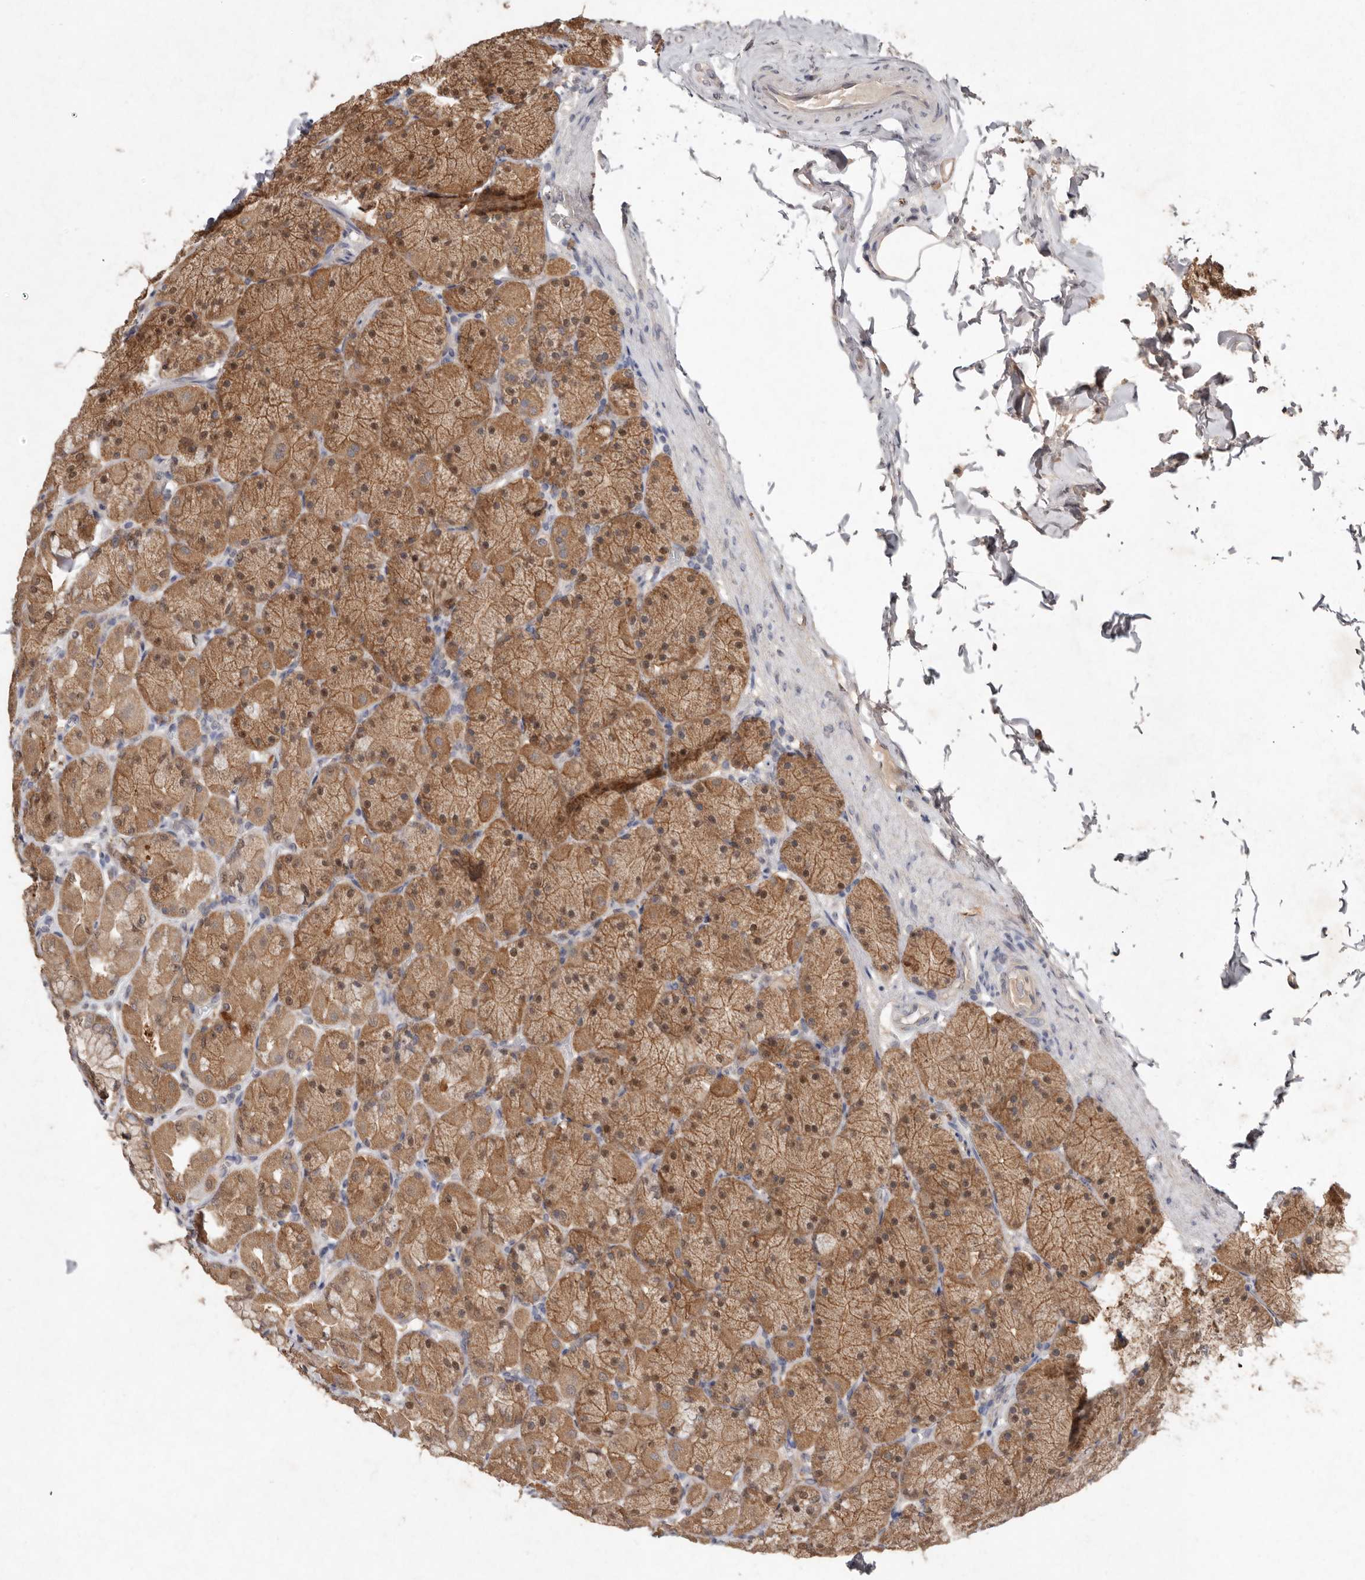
{"staining": {"intensity": "moderate", "quantity": ">75%", "location": "cytoplasmic/membranous"}, "tissue": "stomach", "cell_type": "Glandular cells", "image_type": "normal", "snomed": [{"axis": "morphology", "description": "Normal tissue, NOS"}, {"axis": "topography", "description": "Stomach, upper"}], "caption": "Immunohistochemical staining of benign stomach demonstrates moderate cytoplasmic/membranous protein expression in about >75% of glandular cells.", "gene": "EDEM1", "patient": {"sex": "female", "age": 56}}